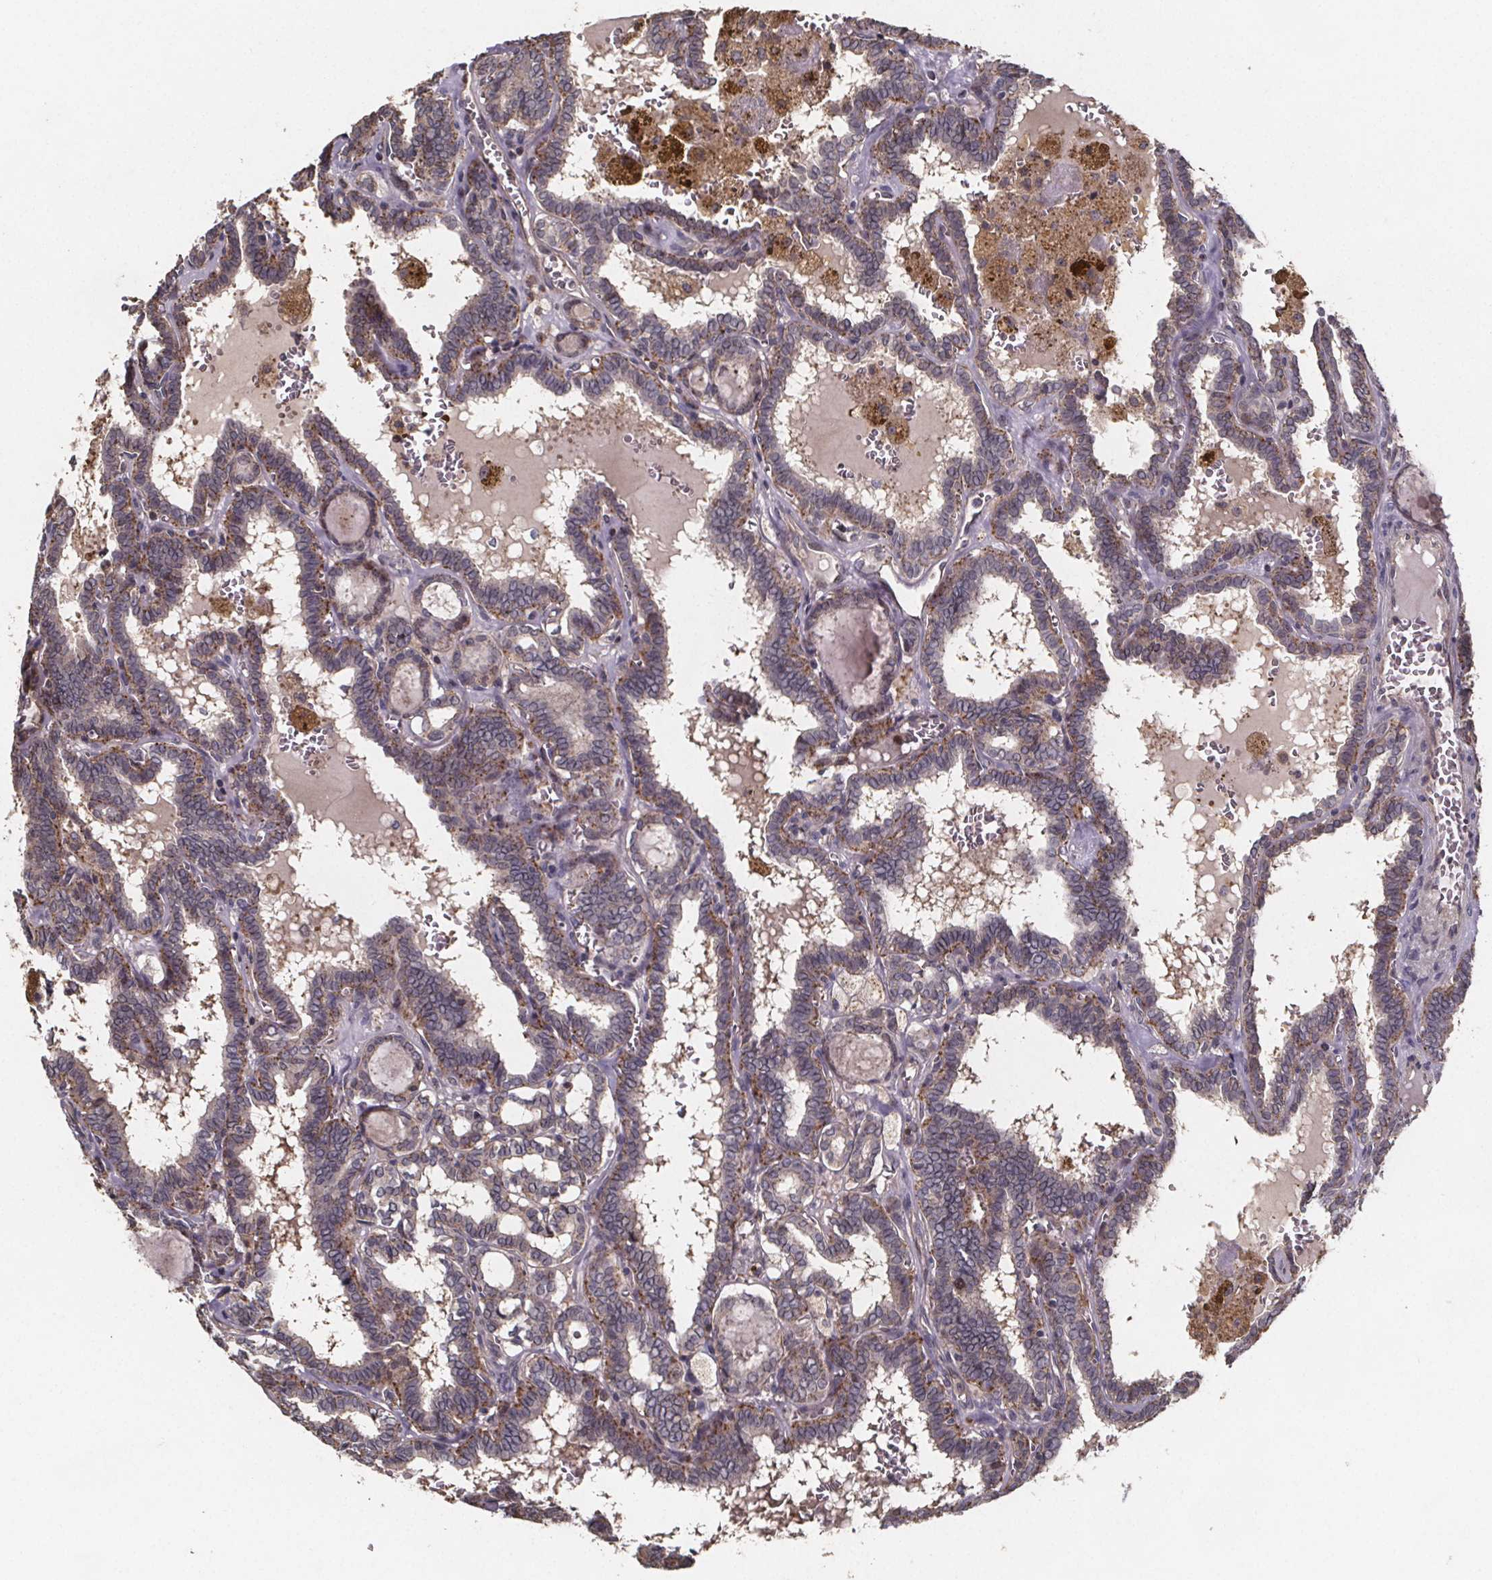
{"staining": {"intensity": "moderate", "quantity": "<25%", "location": "cytoplasmic/membranous"}, "tissue": "thyroid cancer", "cell_type": "Tumor cells", "image_type": "cancer", "snomed": [{"axis": "morphology", "description": "Papillary adenocarcinoma, NOS"}, {"axis": "topography", "description": "Thyroid gland"}], "caption": "IHC micrograph of thyroid papillary adenocarcinoma stained for a protein (brown), which exhibits low levels of moderate cytoplasmic/membranous expression in about <25% of tumor cells.", "gene": "ZNF879", "patient": {"sex": "female", "age": 39}}